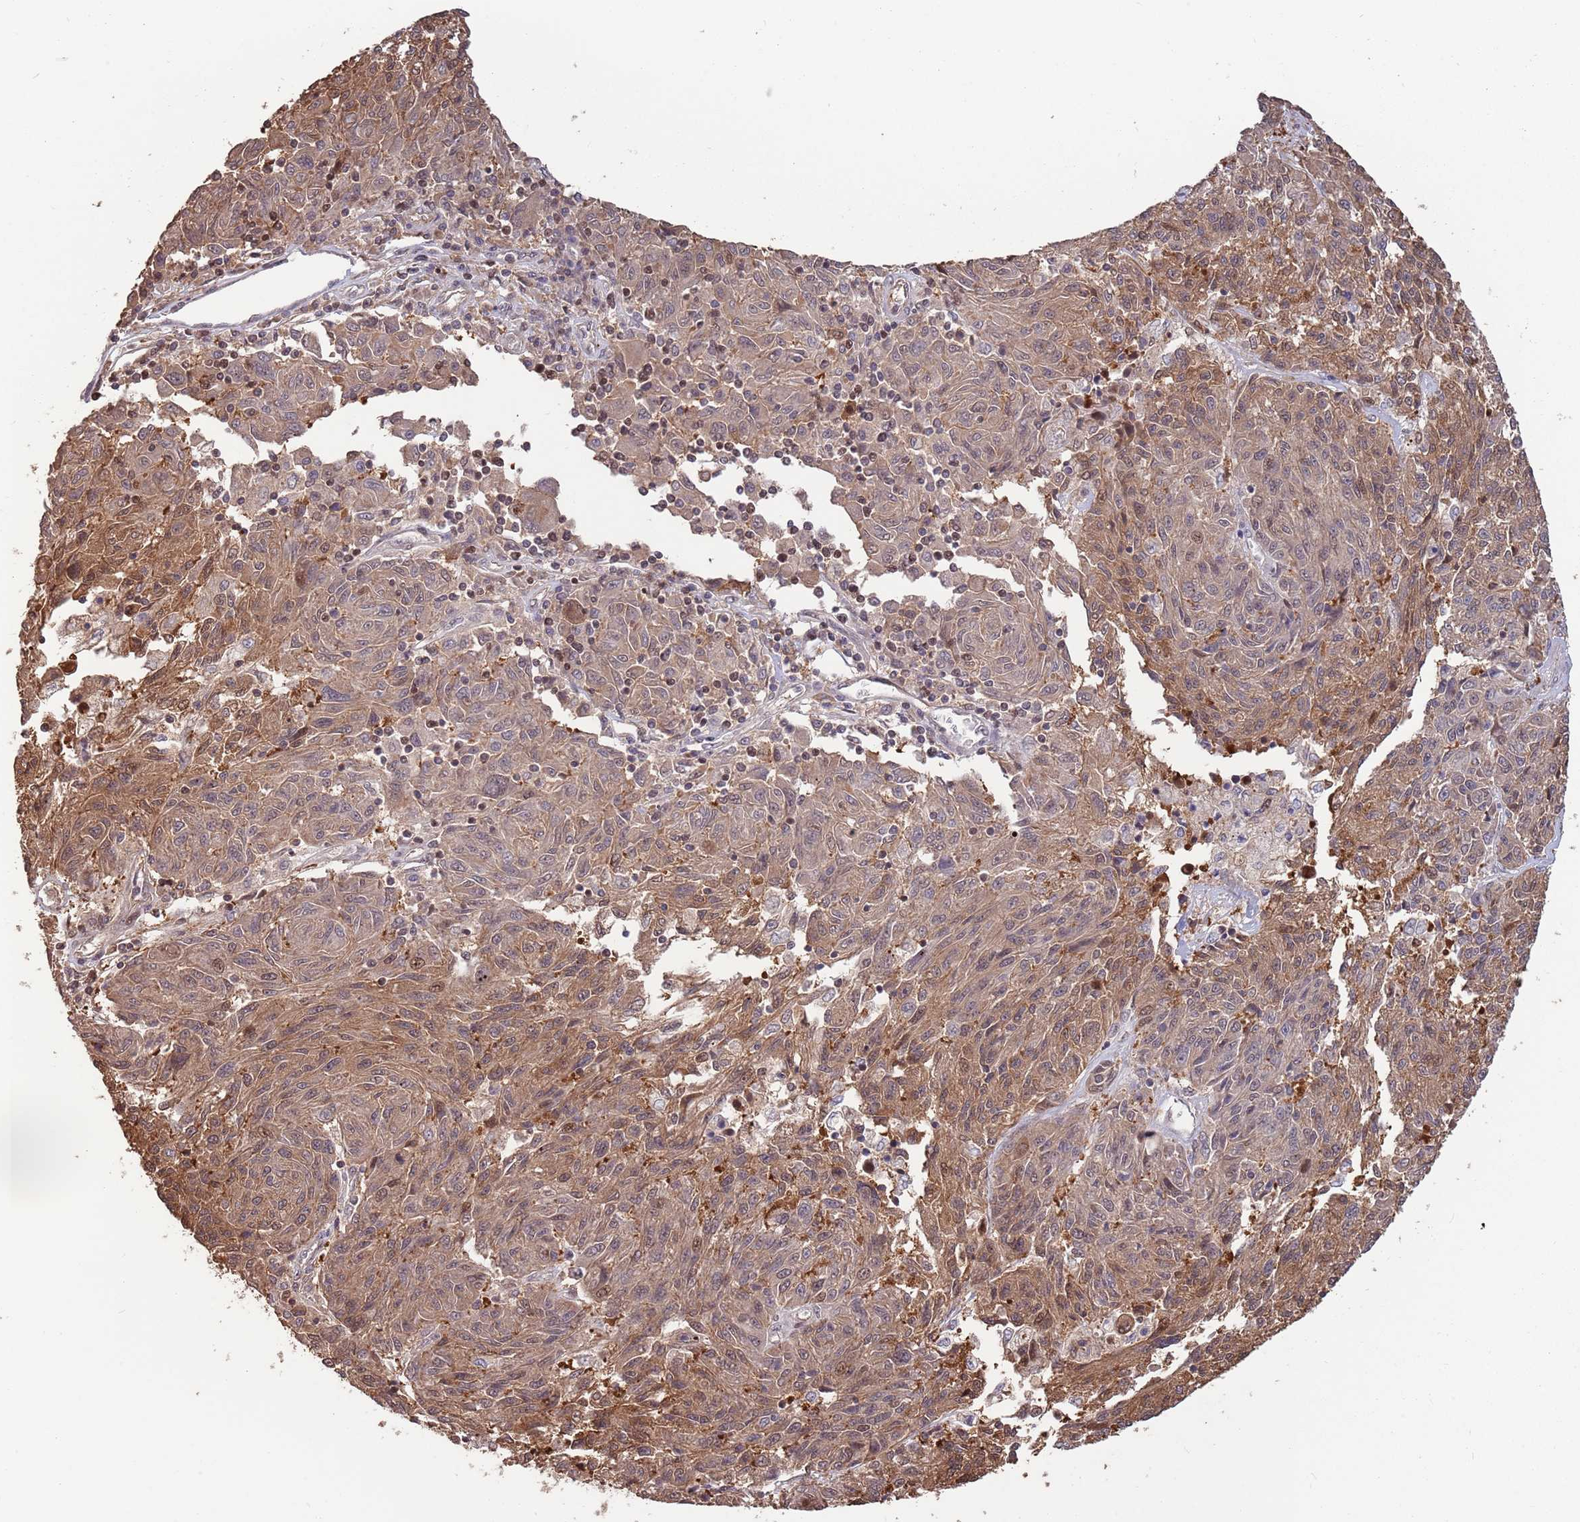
{"staining": {"intensity": "moderate", "quantity": ">75%", "location": "cytoplasmic/membranous,nuclear"}, "tissue": "melanoma", "cell_type": "Tumor cells", "image_type": "cancer", "snomed": [{"axis": "morphology", "description": "Malignant melanoma, NOS"}, {"axis": "topography", "description": "Skin"}], "caption": "A medium amount of moderate cytoplasmic/membranous and nuclear staining is identified in approximately >75% of tumor cells in melanoma tissue.", "gene": "SALL1", "patient": {"sex": "male", "age": 53}}